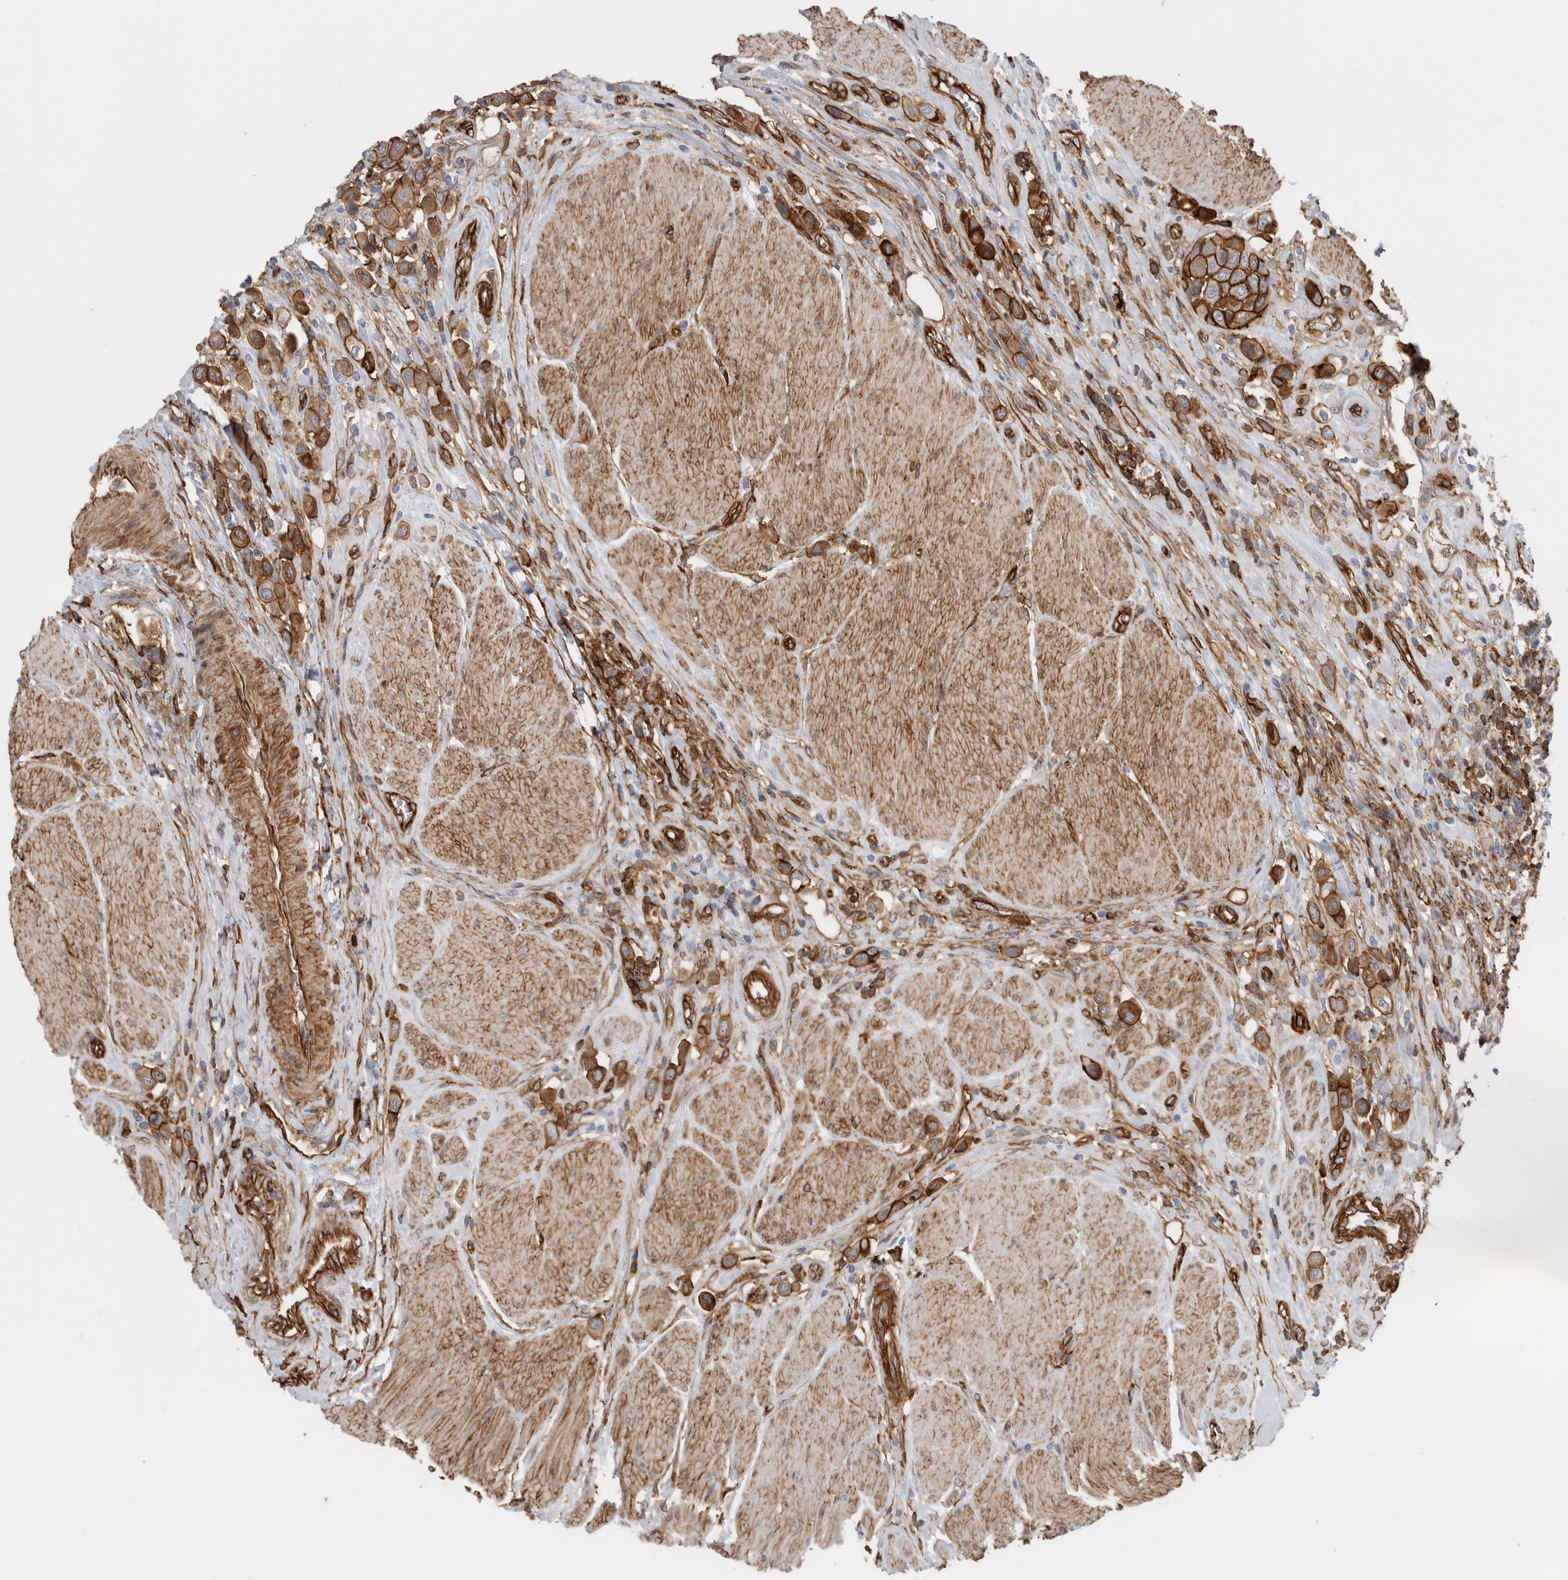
{"staining": {"intensity": "strong", "quantity": ">75%", "location": "cytoplasmic/membranous"}, "tissue": "urothelial cancer", "cell_type": "Tumor cells", "image_type": "cancer", "snomed": [{"axis": "morphology", "description": "Urothelial carcinoma, High grade"}, {"axis": "topography", "description": "Urinary bladder"}], "caption": "A photomicrograph of urothelial carcinoma (high-grade) stained for a protein demonstrates strong cytoplasmic/membranous brown staining in tumor cells.", "gene": "AHNAK", "patient": {"sex": "male", "age": 50}}